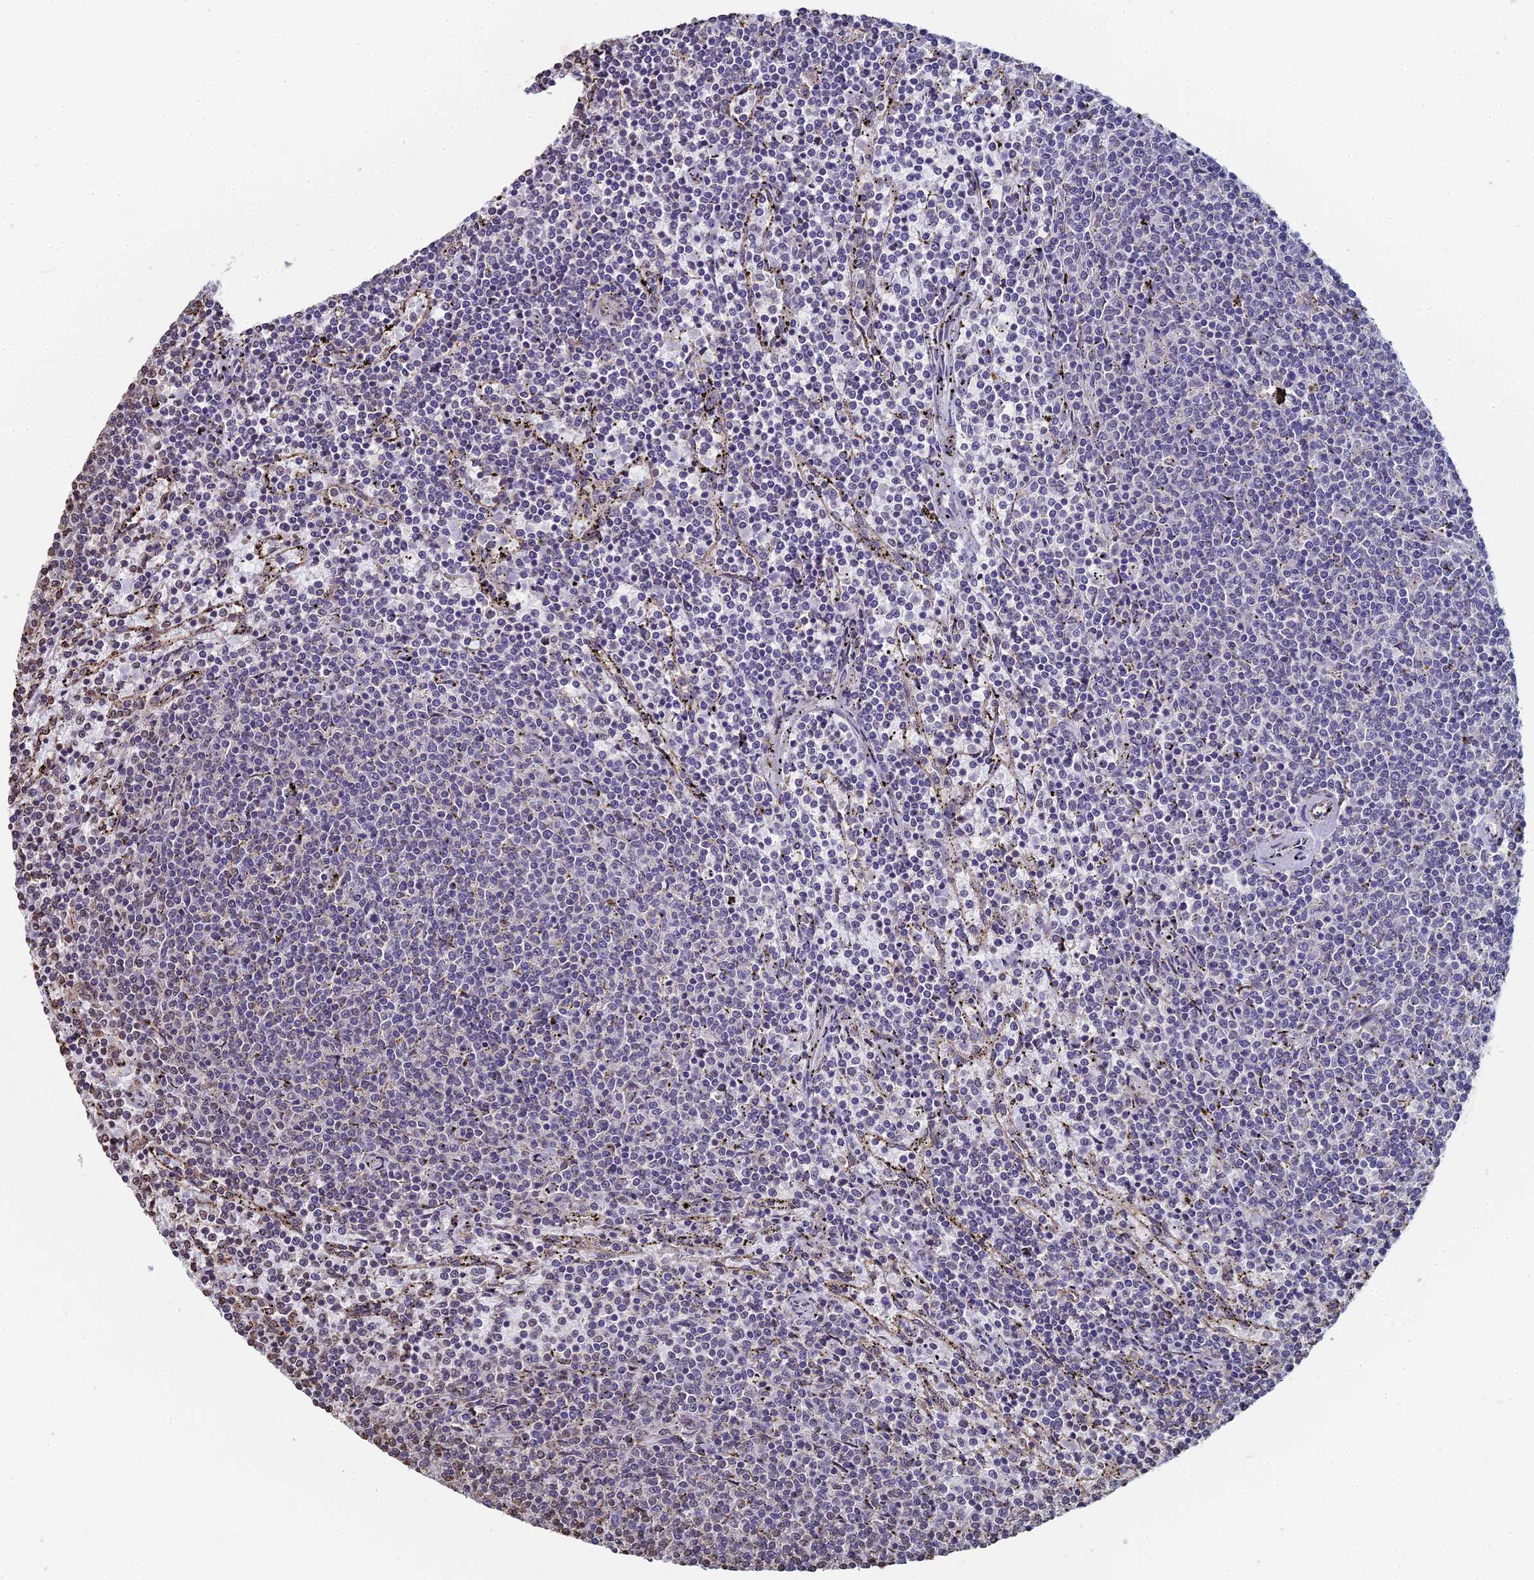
{"staining": {"intensity": "negative", "quantity": "none", "location": "none"}, "tissue": "lymphoma", "cell_type": "Tumor cells", "image_type": "cancer", "snomed": [{"axis": "morphology", "description": "Malignant lymphoma, non-Hodgkin's type, Low grade"}, {"axis": "topography", "description": "Spleen"}], "caption": "IHC photomicrograph of human malignant lymphoma, non-Hodgkin's type (low-grade) stained for a protein (brown), which exhibits no expression in tumor cells.", "gene": "PRR22", "patient": {"sex": "female", "age": 50}}